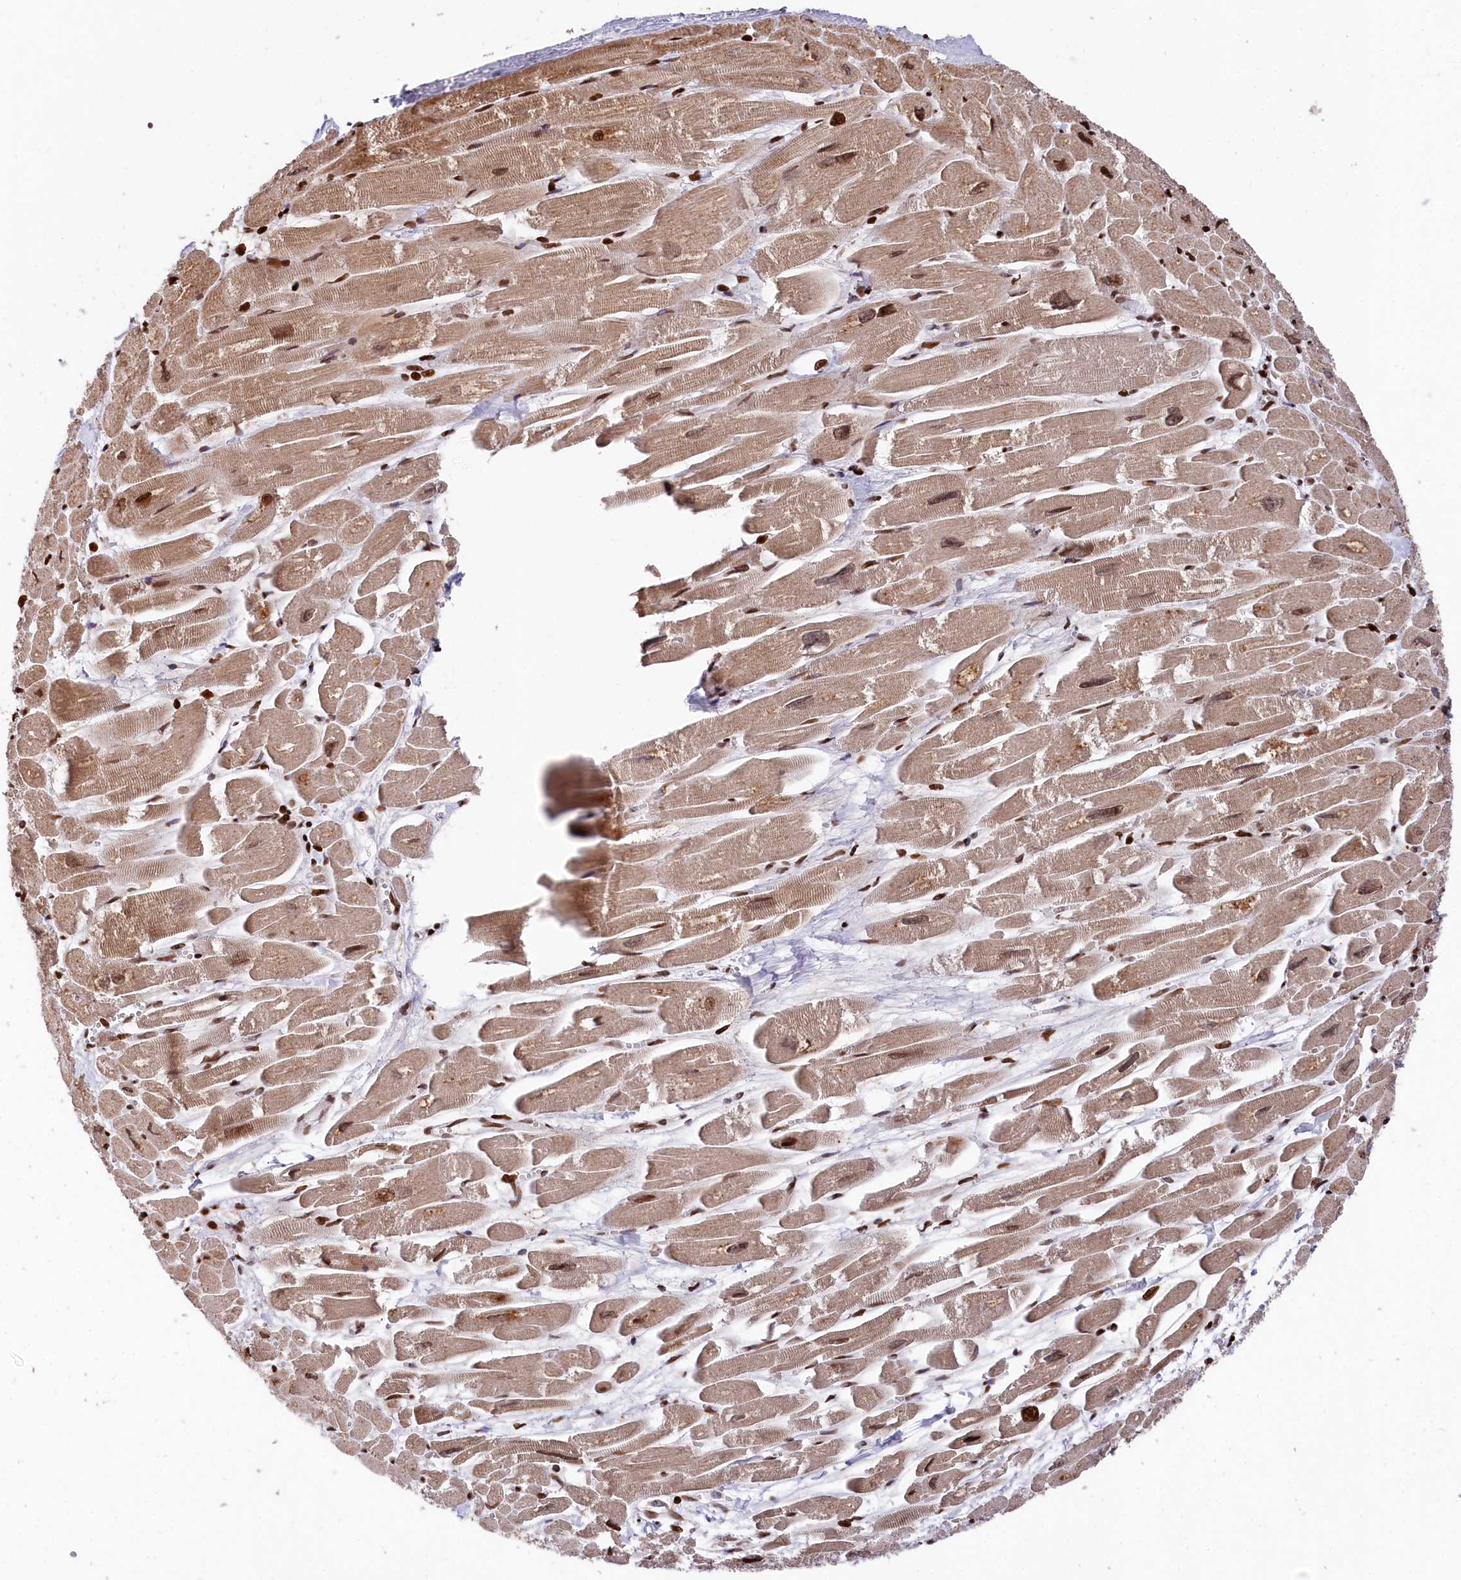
{"staining": {"intensity": "strong", "quantity": ">75%", "location": "cytoplasmic/membranous,nuclear"}, "tissue": "heart muscle", "cell_type": "Cardiomyocytes", "image_type": "normal", "snomed": [{"axis": "morphology", "description": "Normal tissue, NOS"}, {"axis": "topography", "description": "Heart"}], "caption": "Cardiomyocytes display high levels of strong cytoplasmic/membranous,nuclear positivity in about >75% of cells in normal human heart muscle. (DAB (3,3'-diaminobenzidine) IHC, brown staining for protein, blue staining for nuclei).", "gene": "MCF2L2", "patient": {"sex": "male", "age": 54}}